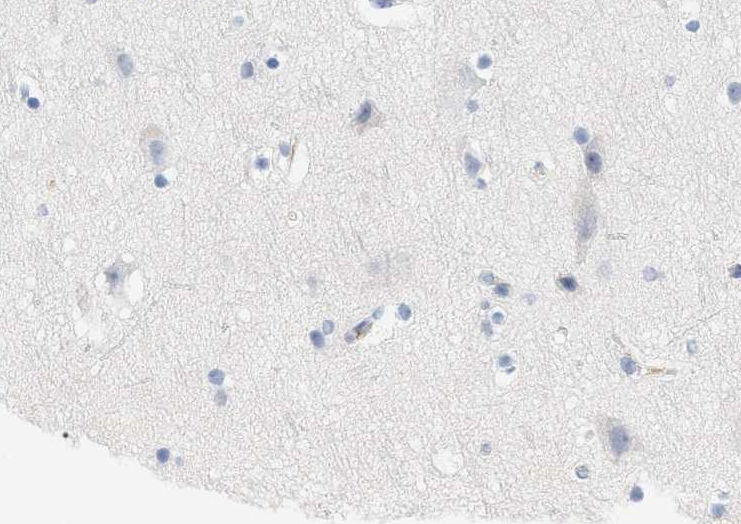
{"staining": {"intensity": "negative", "quantity": "none", "location": "none"}, "tissue": "cerebral cortex", "cell_type": "Endothelial cells", "image_type": "normal", "snomed": [{"axis": "morphology", "description": "Normal tissue, NOS"}, {"axis": "topography", "description": "Cerebral cortex"}], "caption": "A high-resolution image shows IHC staining of normal cerebral cortex, which exhibits no significant positivity in endothelial cells.", "gene": "CFH", "patient": {"sex": "male", "age": 45}}